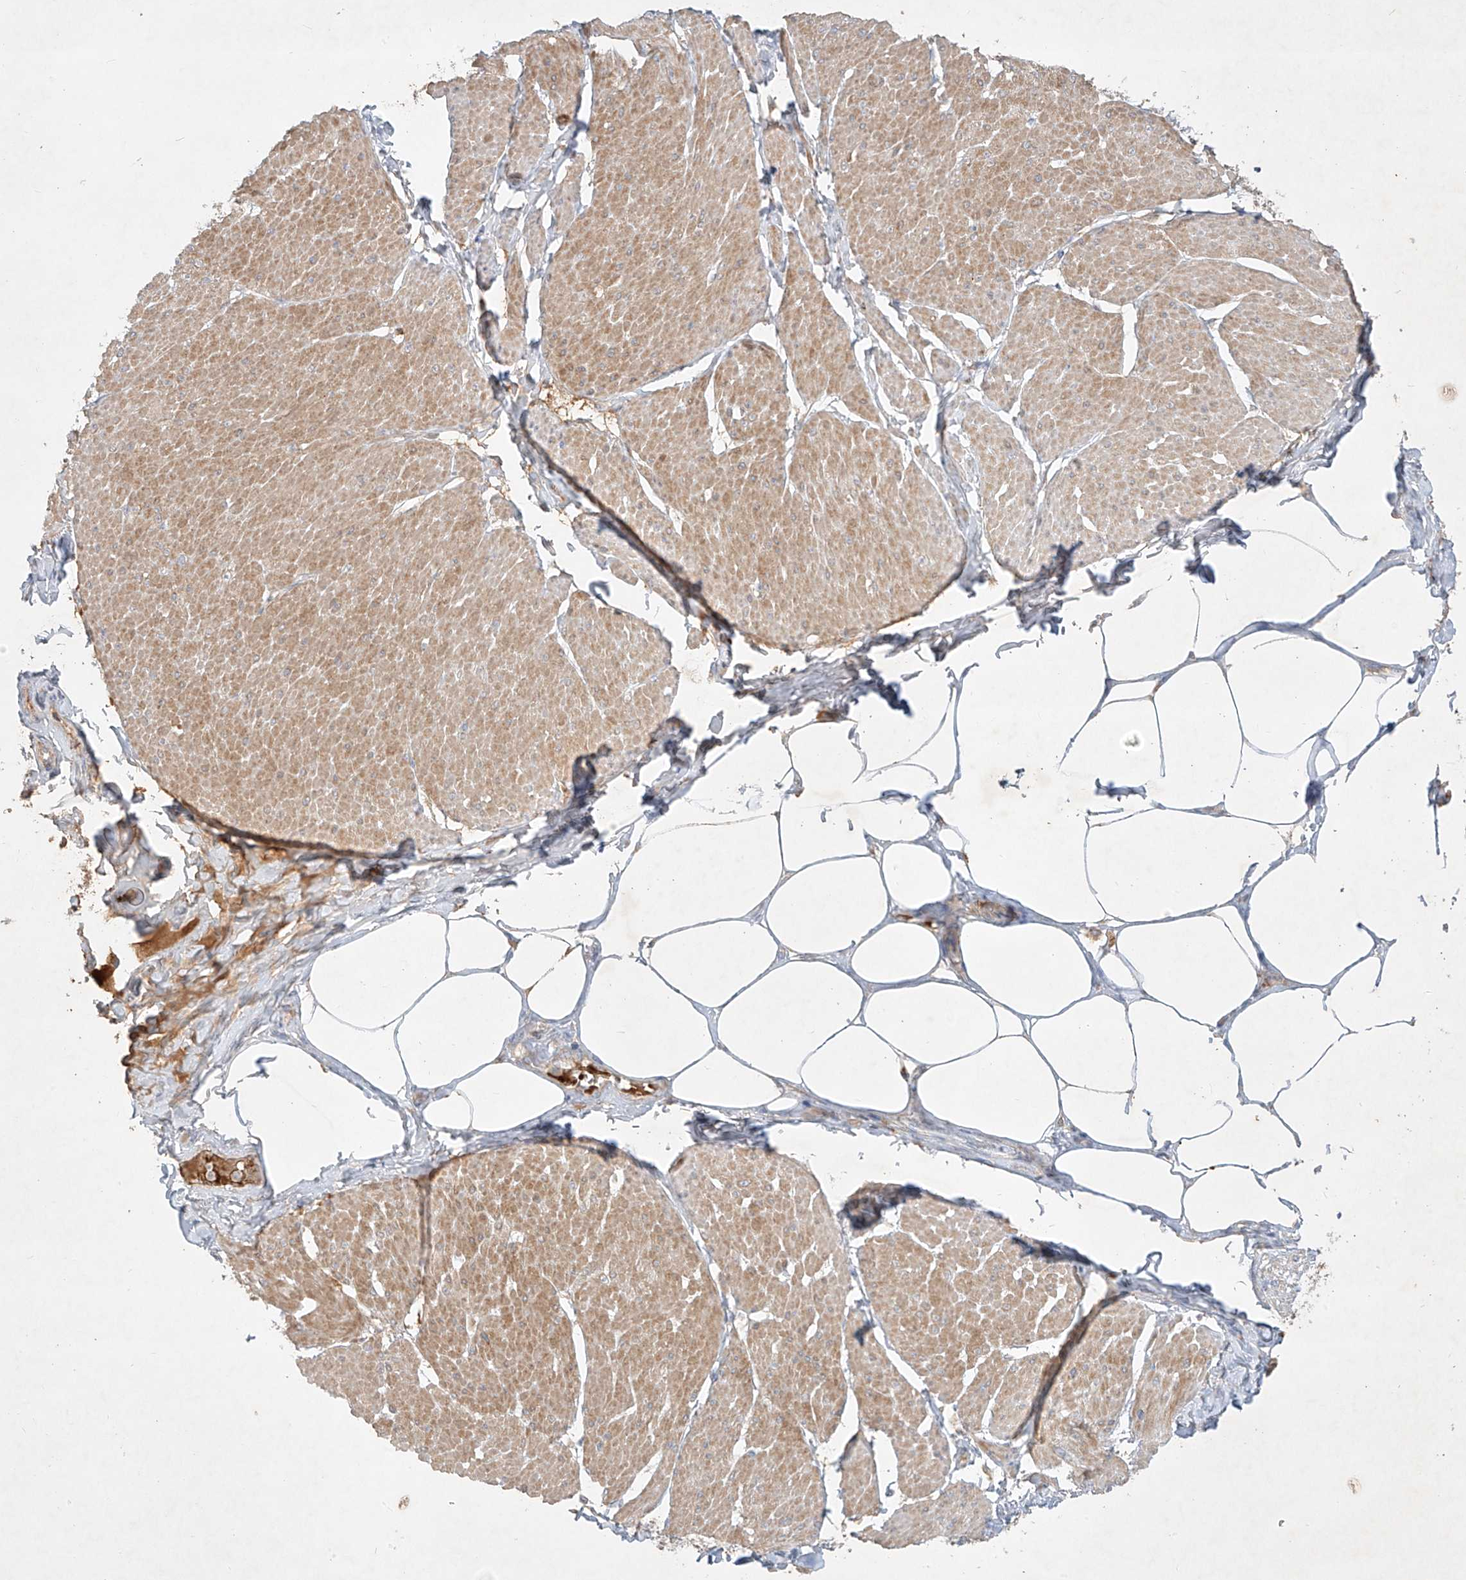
{"staining": {"intensity": "moderate", "quantity": "25%-75%", "location": "cytoplasmic/membranous"}, "tissue": "smooth muscle", "cell_type": "Smooth muscle cells", "image_type": "normal", "snomed": [{"axis": "morphology", "description": "Urothelial carcinoma, High grade"}, {"axis": "topography", "description": "Urinary bladder"}], "caption": "Smooth muscle stained for a protein (brown) shows moderate cytoplasmic/membranous positive positivity in about 25%-75% of smooth muscle cells.", "gene": "KPNA7", "patient": {"sex": "male", "age": 46}}